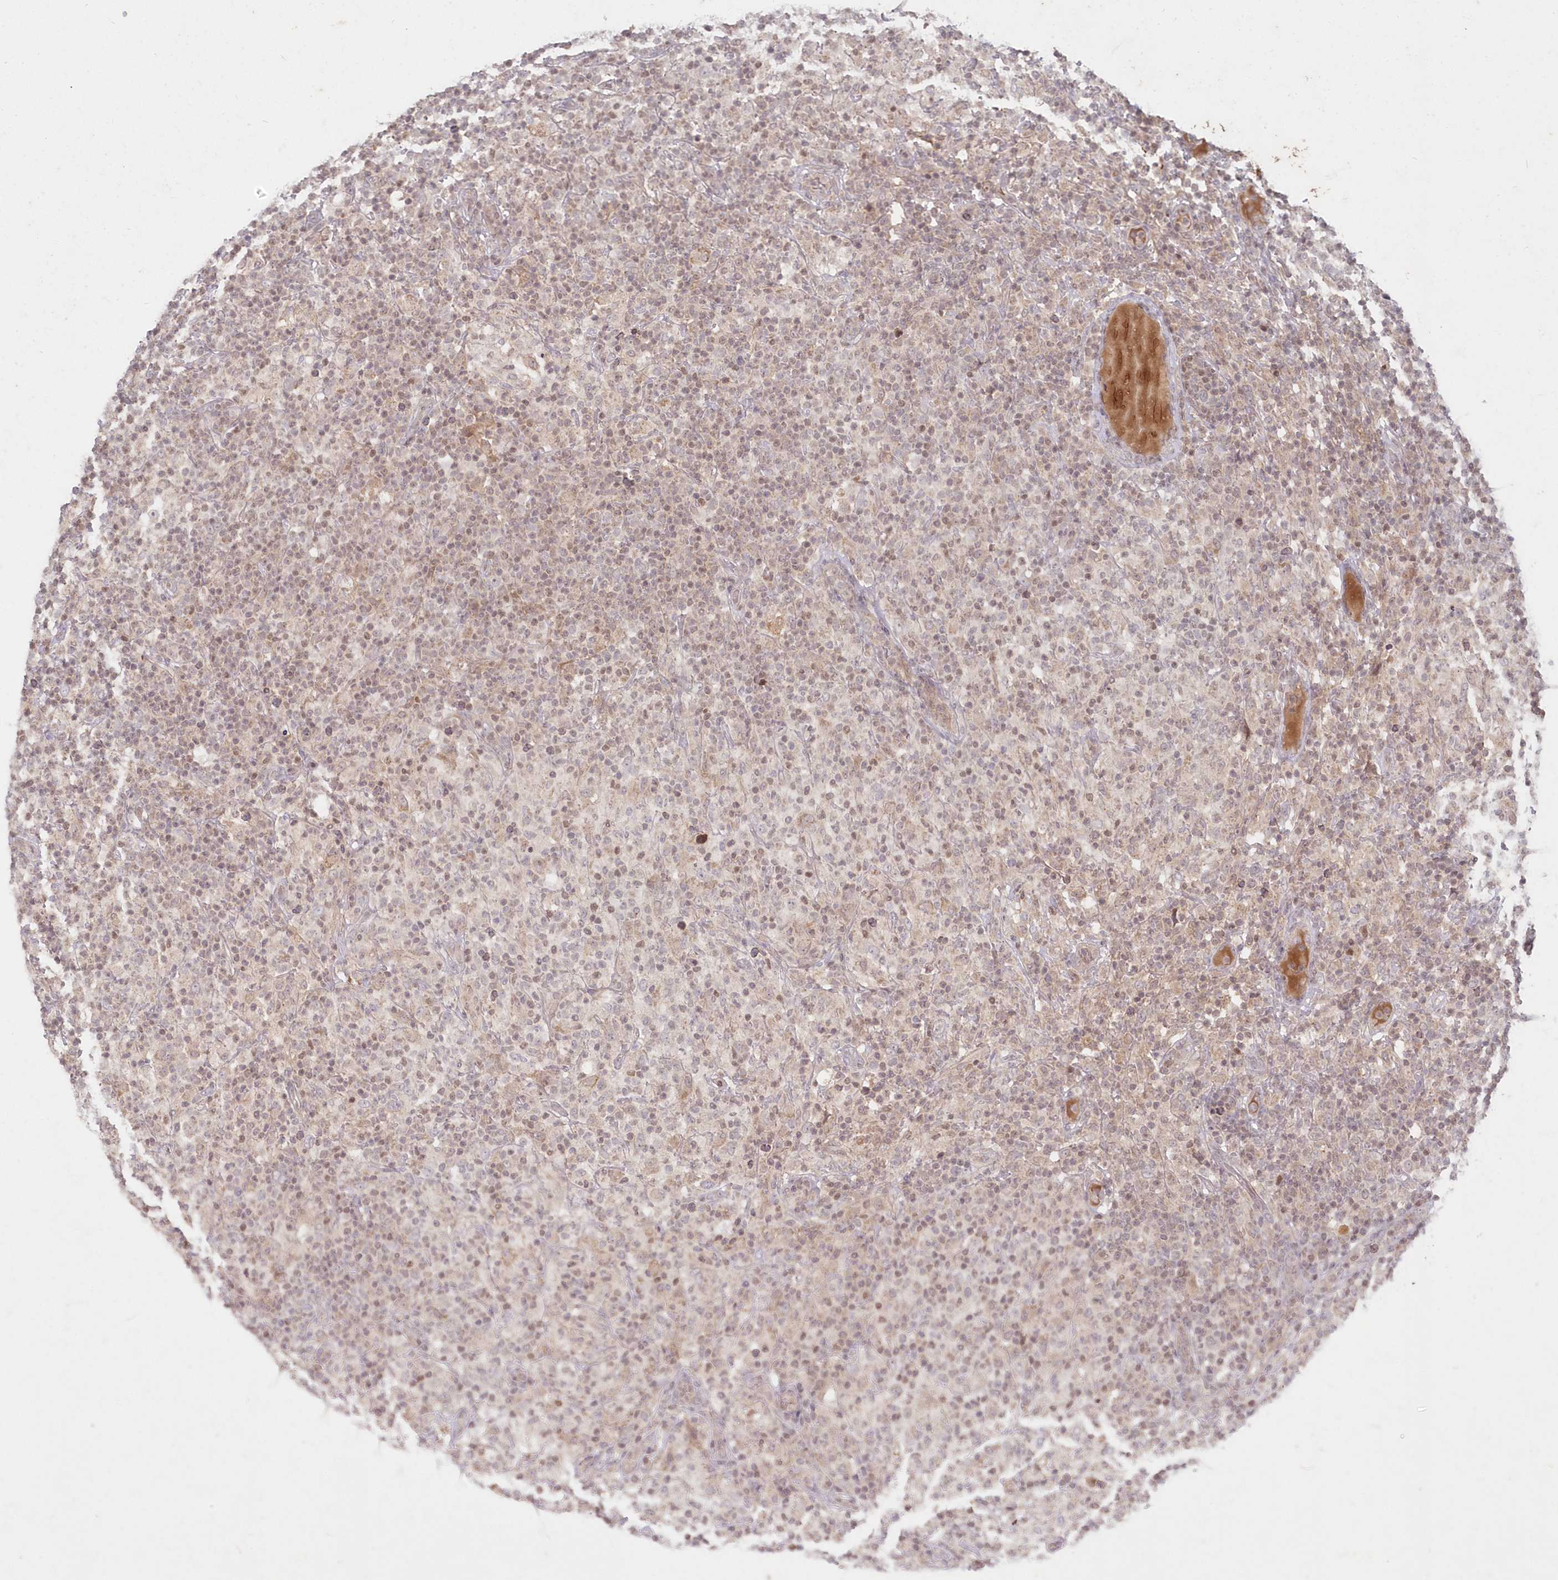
{"staining": {"intensity": "weak", "quantity": "<25%", "location": "nuclear"}, "tissue": "lymphoma", "cell_type": "Tumor cells", "image_type": "cancer", "snomed": [{"axis": "morphology", "description": "Hodgkin's disease, NOS"}, {"axis": "topography", "description": "Lymph node"}], "caption": "Immunohistochemistry of human lymphoma shows no staining in tumor cells.", "gene": "ASCC1", "patient": {"sex": "male", "age": 70}}